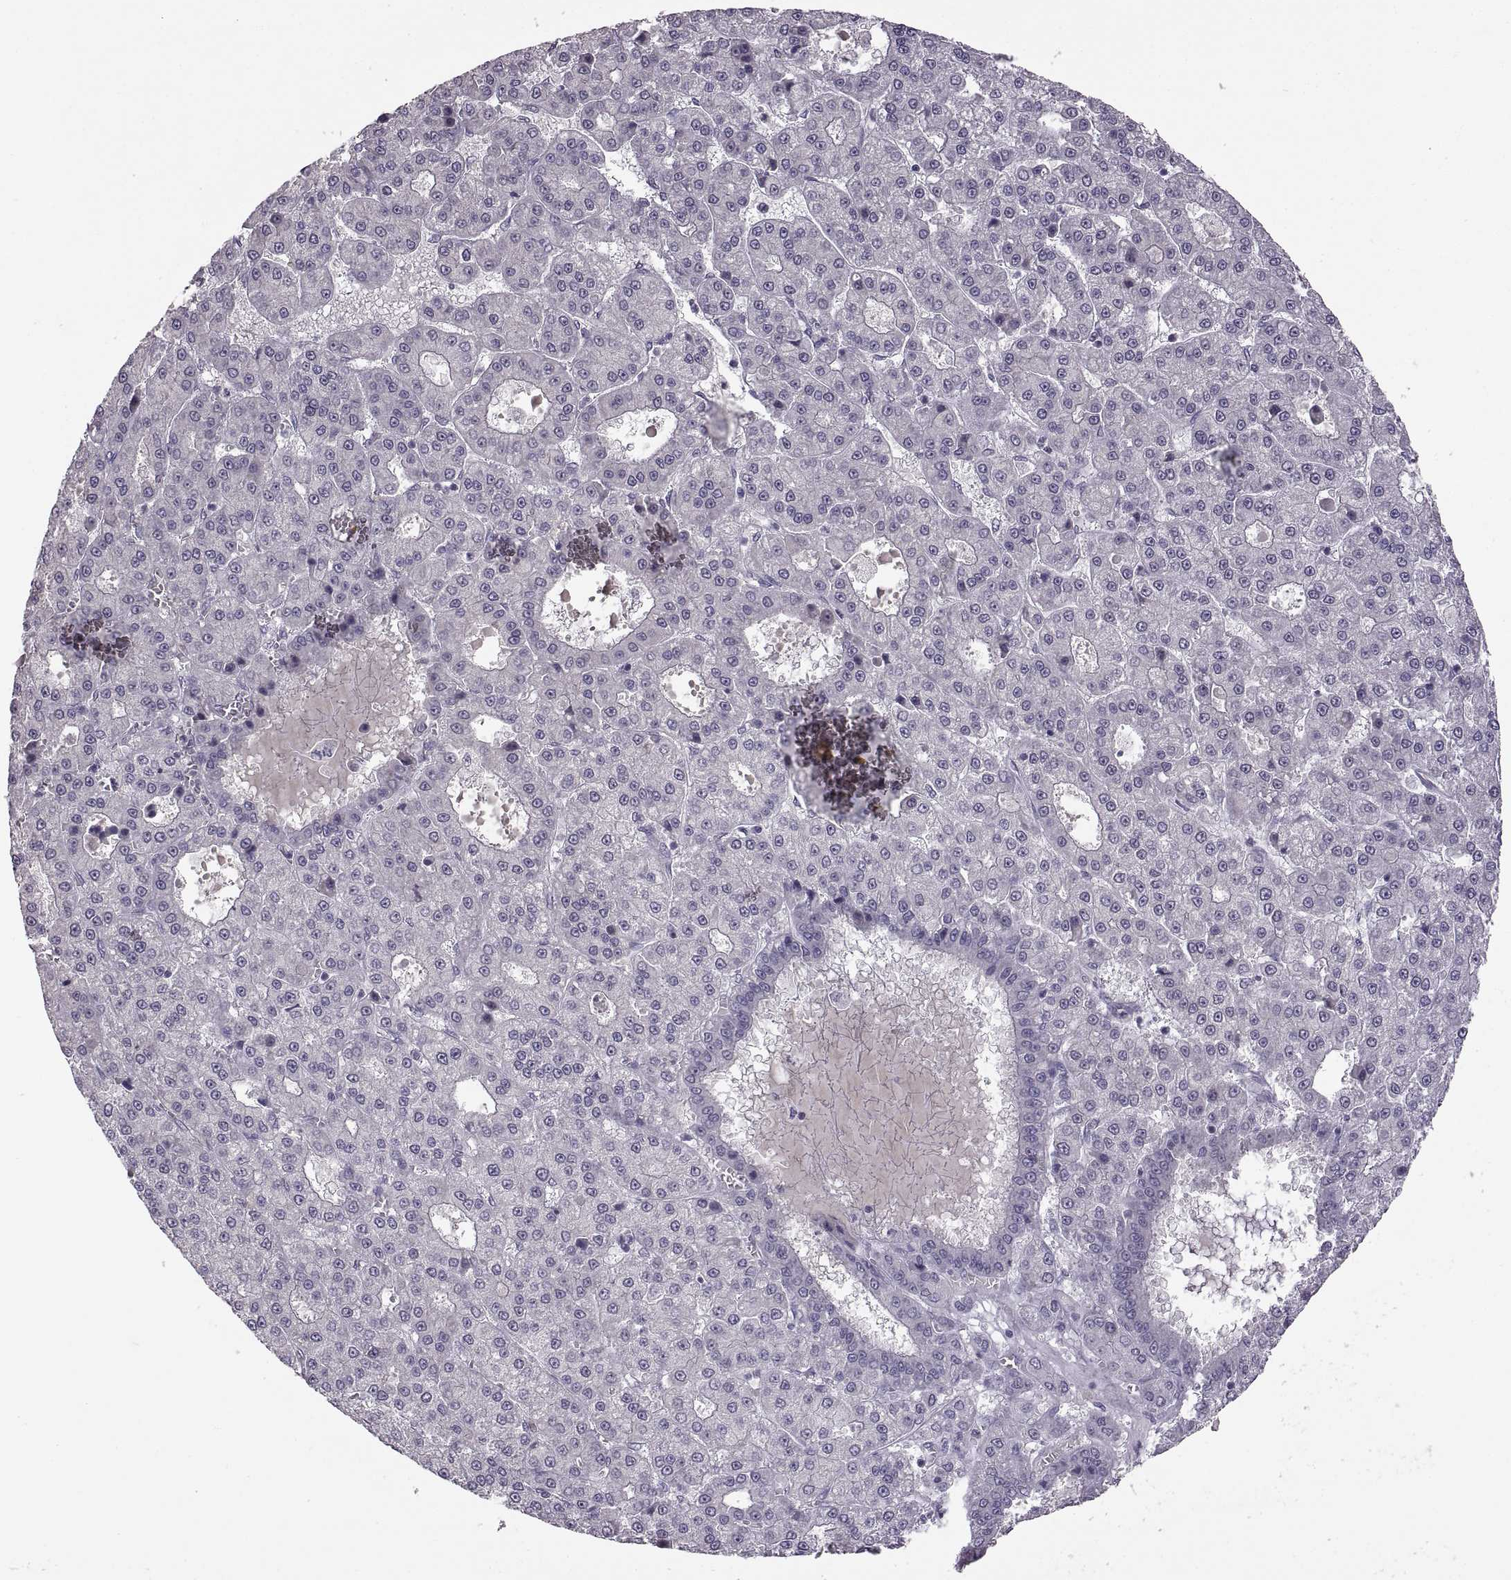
{"staining": {"intensity": "negative", "quantity": "none", "location": "none"}, "tissue": "liver cancer", "cell_type": "Tumor cells", "image_type": "cancer", "snomed": [{"axis": "morphology", "description": "Carcinoma, Hepatocellular, NOS"}, {"axis": "topography", "description": "Liver"}], "caption": "Photomicrograph shows no protein expression in tumor cells of hepatocellular carcinoma (liver) tissue.", "gene": "NEK2", "patient": {"sex": "male", "age": 70}}